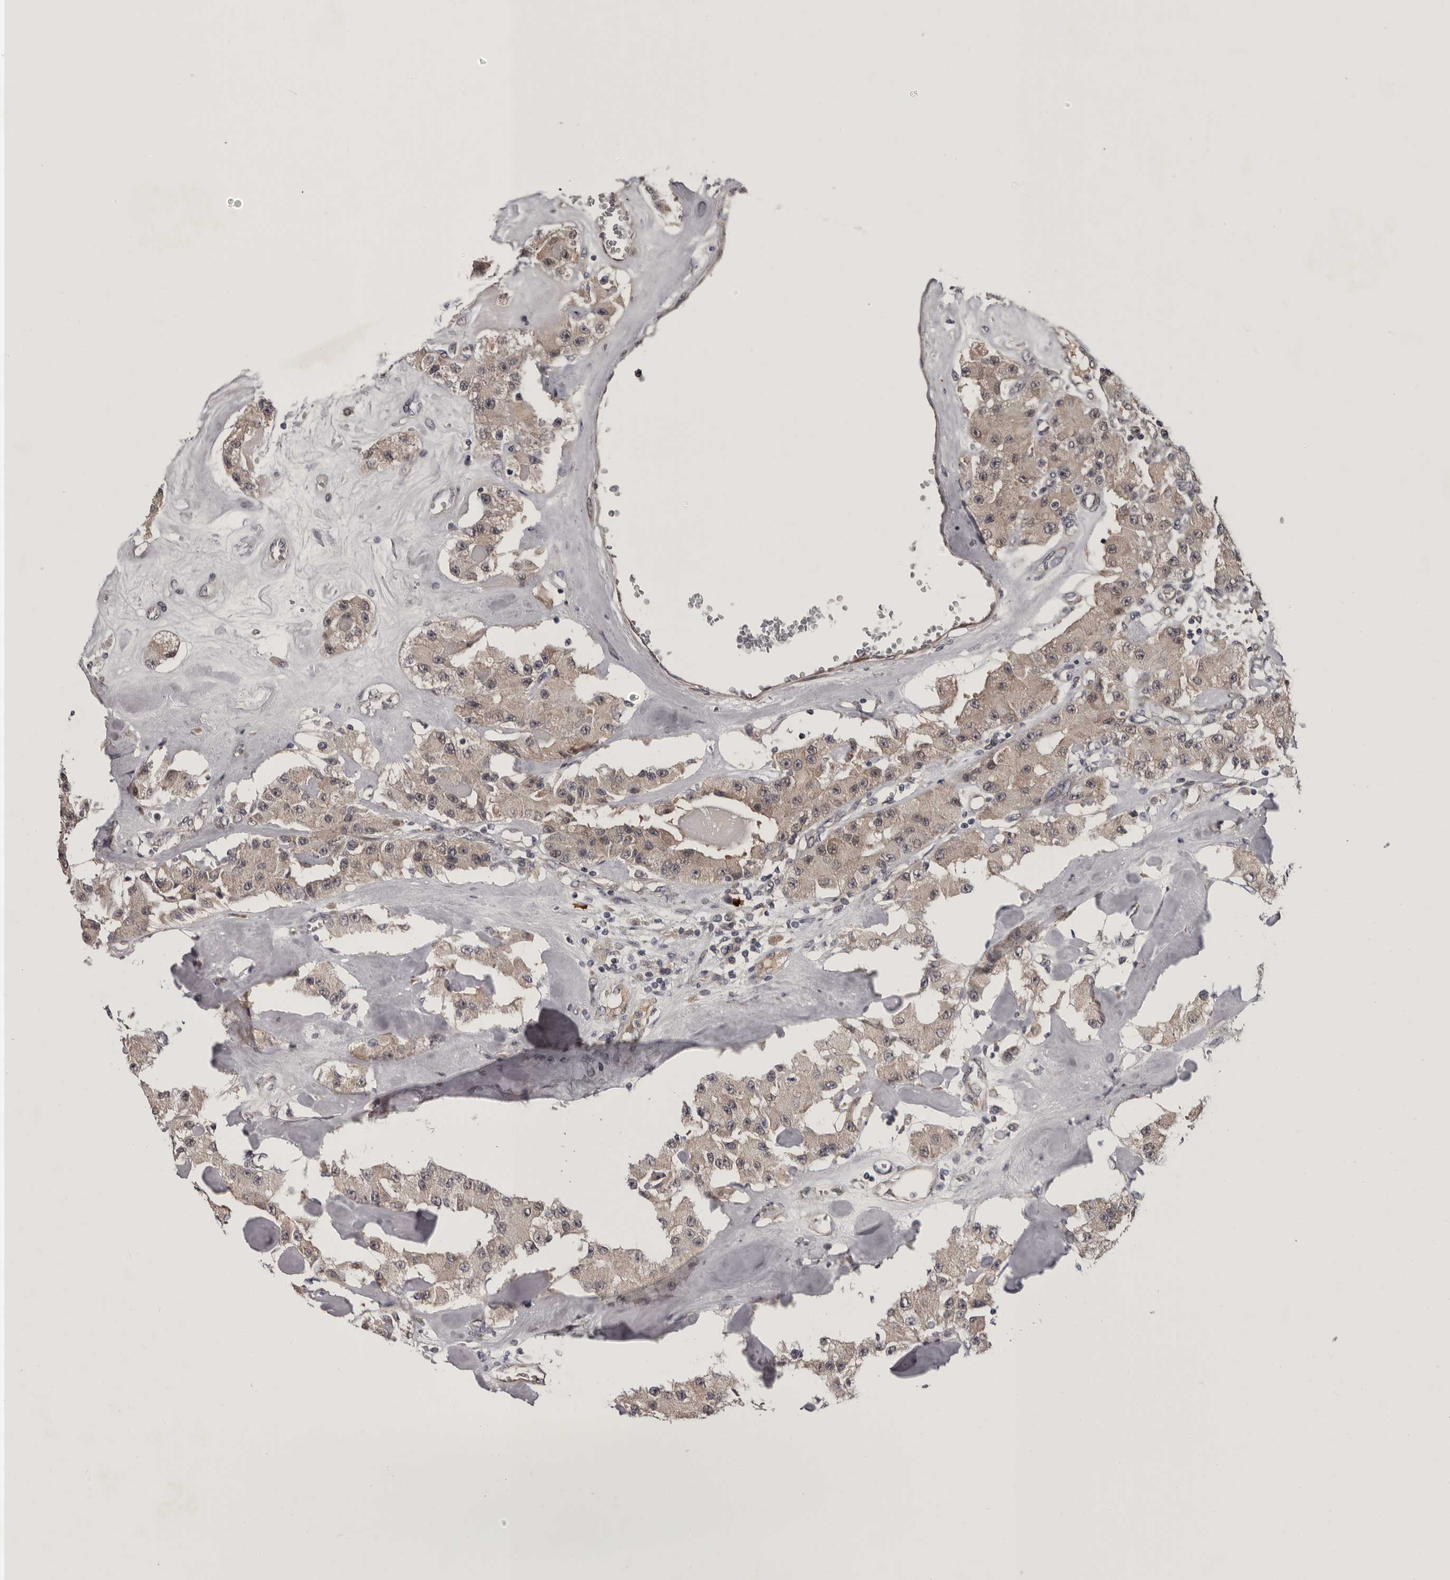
{"staining": {"intensity": "weak", "quantity": ">75%", "location": "cytoplasmic/membranous"}, "tissue": "carcinoid", "cell_type": "Tumor cells", "image_type": "cancer", "snomed": [{"axis": "morphology", "description": "Carcinoid, malignant, NOS"}, {"axis": "topography", "description": "Pancreas"}], "caption": "Immunohistochemistry of human malignant carcinoid displays low levels of weak cytoplasmic/membranous expression in approximately >75% of tumor cells.", "gene": "MED8", "patient": {"sex": "male", "age": 41}}